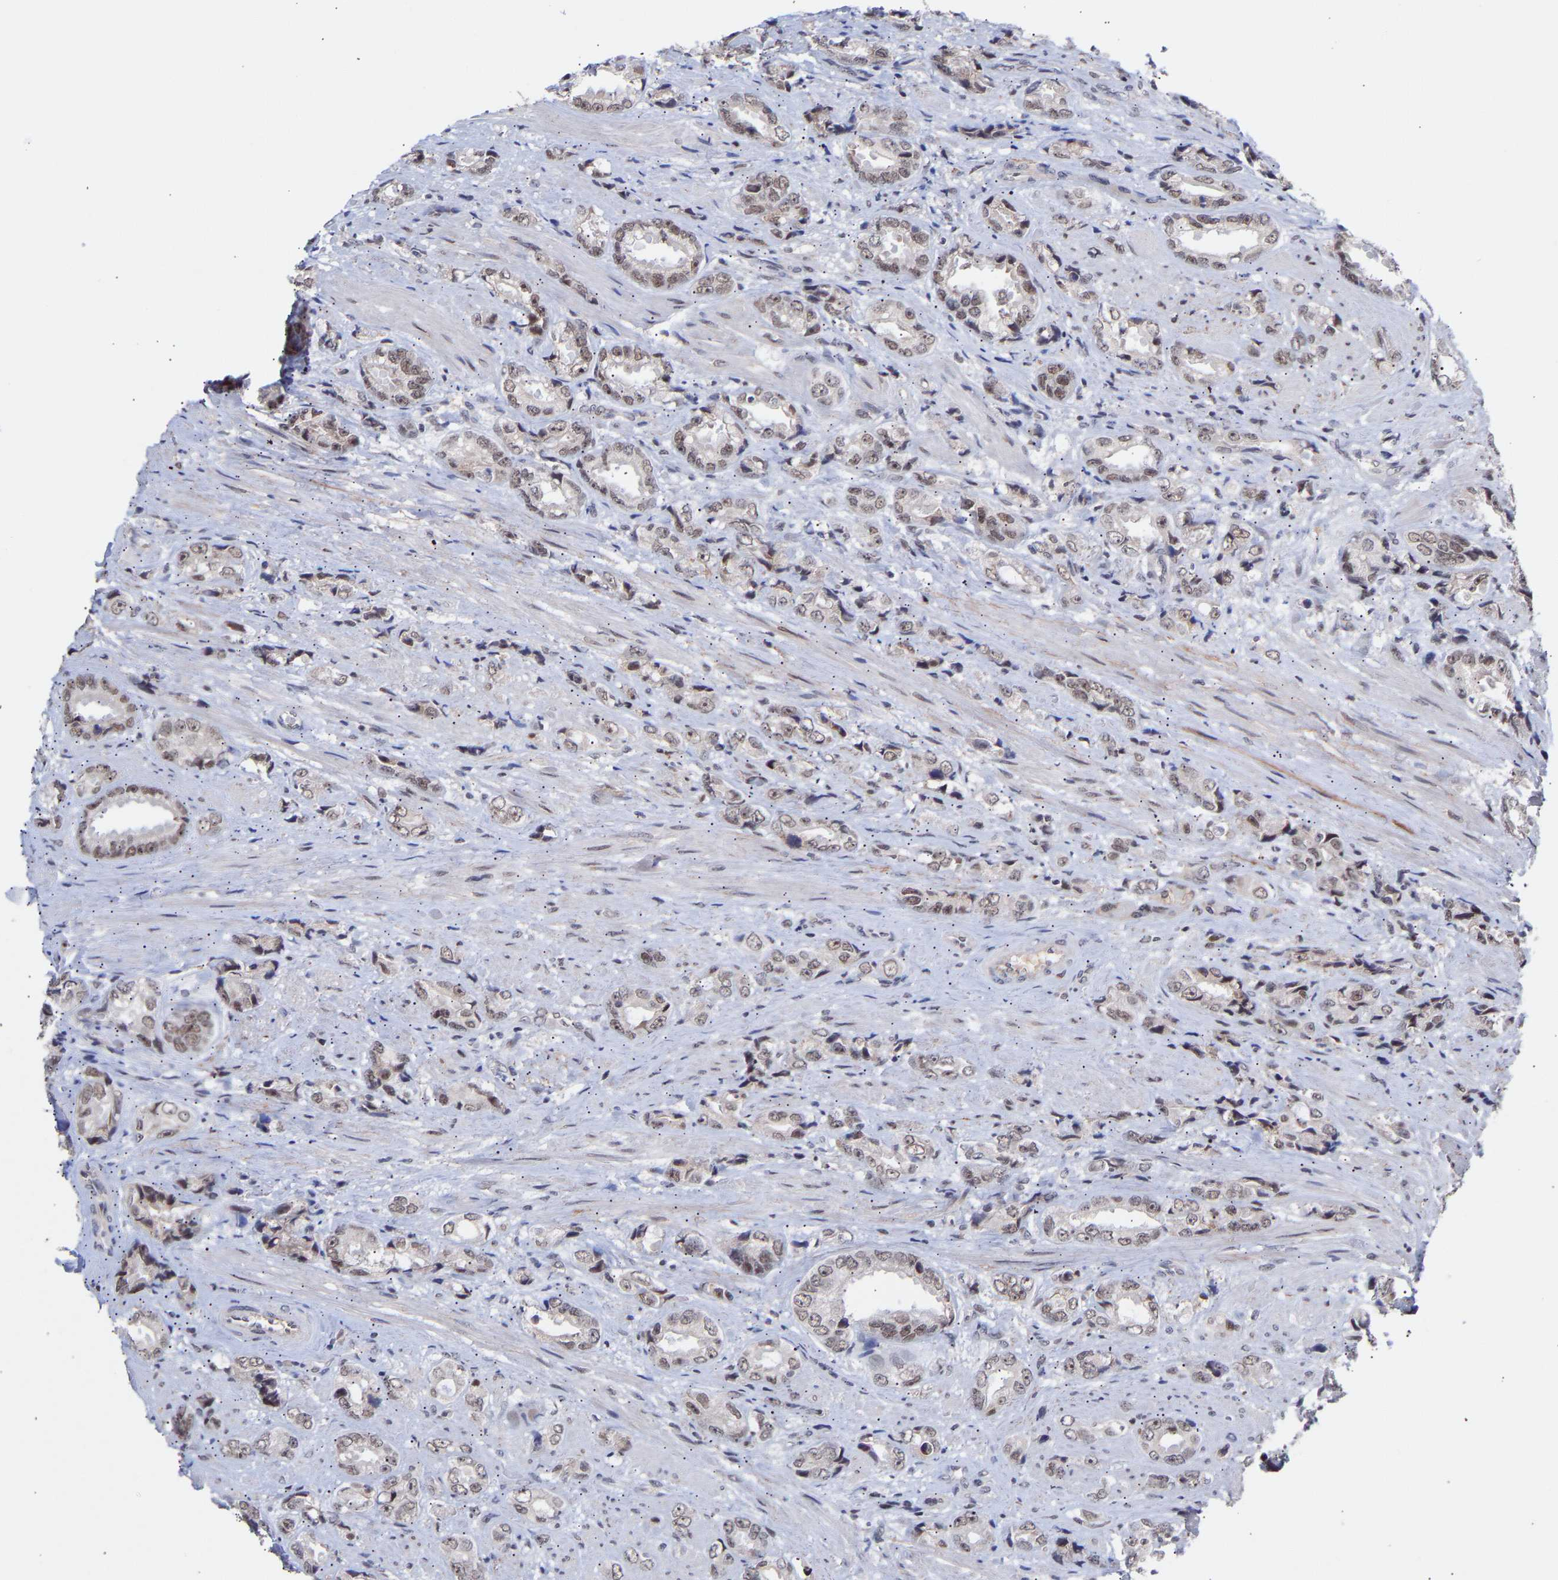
{"staining": {"intensity": "negative", "quantity": "none", "location": "none"}, "tissue": "prostate cancer", "cell_type": "Tumor cells", "image_type": "cancer", "snomed": [{"axis": "morphology", "description": "Adenocarcinoma, High grade"}, {"axis": "topography", "description": "Prostate"}], "caption": "High magnification brightfield microscopy of high-grade adenocarcinoma (prostate) stained with DAB (brown) and counterstained with hematoxylin (blue): tumor cells show no significant positivity.", "gene": "RBM15", "patient": {"sex": "male", "age": 61}}